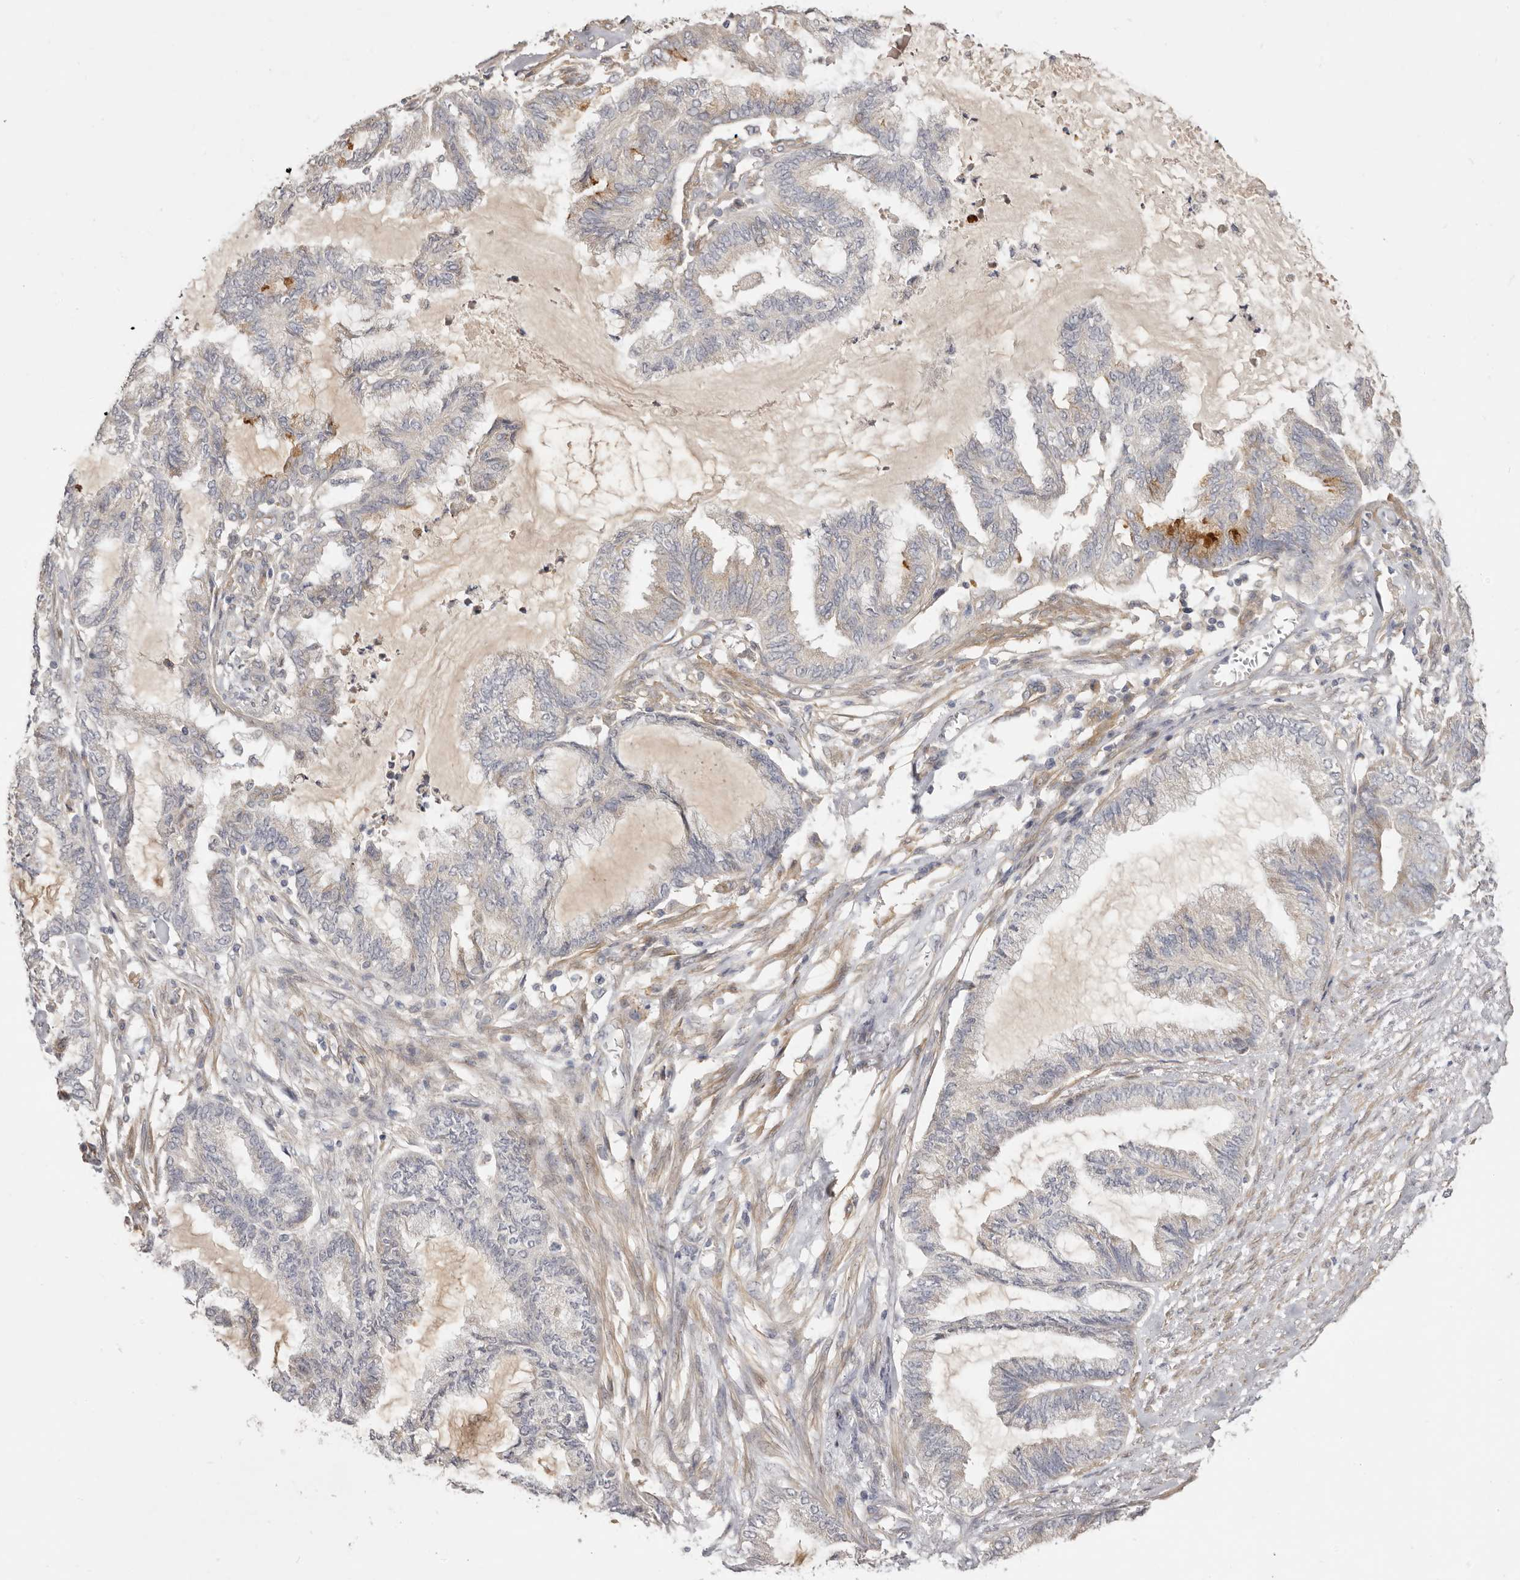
{"staining": {"intensity": "negative", "quantity": "none", "location": "none"}, "tissue": "endometrial cancer", "cell_type": "Tumor cells", "image_type": "cancer", "snomed": [{"axis": "morphology", "description": "Adenocarcinoma, NOS"}, {"axis": "topography", "description": "Endometrium"}], "caption": "Immunohistochemistry photomicrograph of endometrial cancer stained for a protein (brown), which demonstrates no expression in tumor cells.", "gene": "ADAMTS9", "patient": {"sex": "female", "age": 86}}